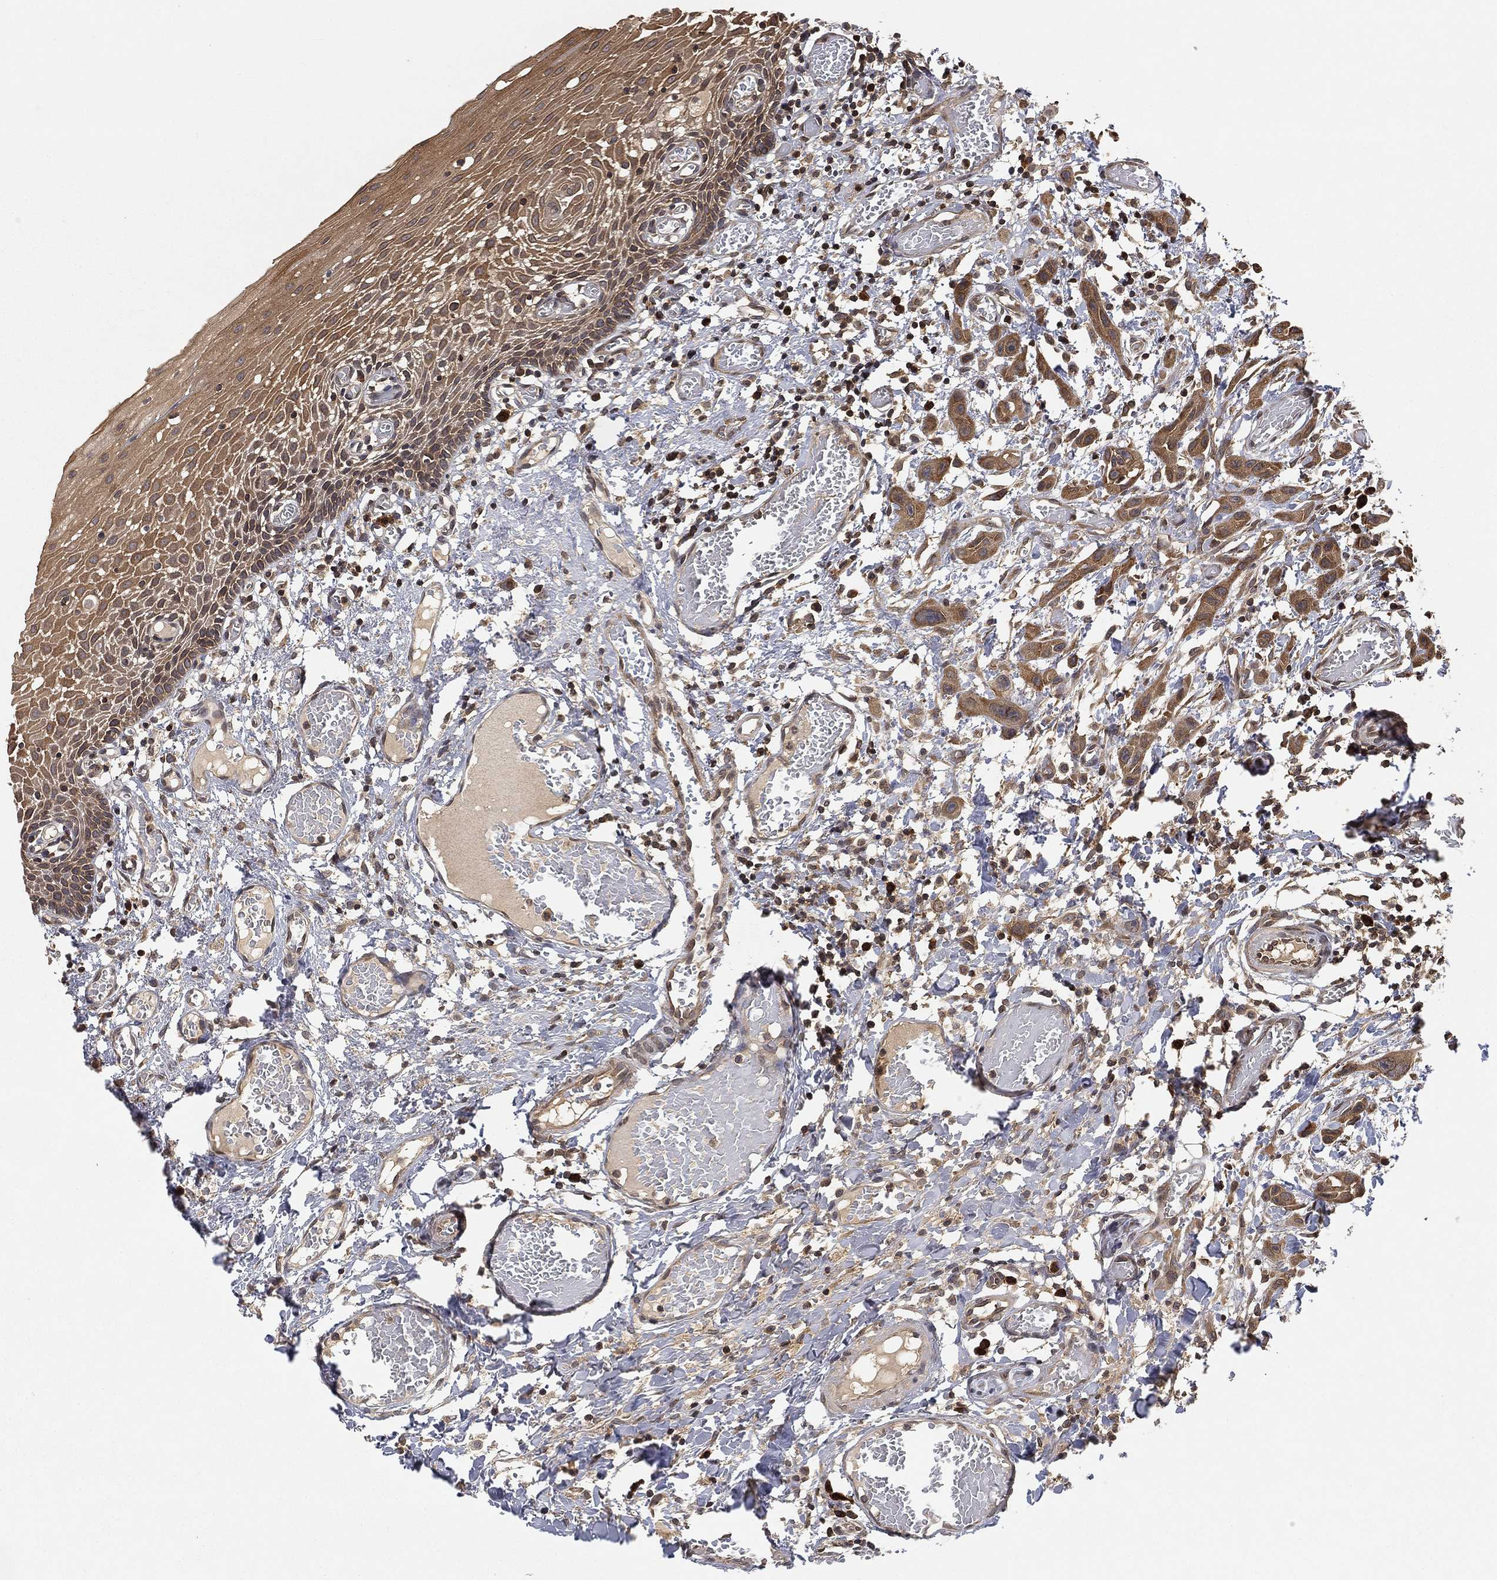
{"staining": {"intensity": "moderate", "quantity": ">75%", "location": "cytoplasmic/membranous"}, "tissue": "oral mucosa", "cell_type": "Squamous epithelial cells", "image_type": "normal", "snomed": [{"axis": "morphology", "description": "Normal tissue, NOS"}, {"axis": "morphology", "description": "Squamous cell carcinoma, NOS"}, {"axis": "topography", "description": "Oral tissue"}, {"axis": "topography", "description": "Head-Neck"}], "caption": "A micrograph of oral mucosa stained for a protein shows moderate cytoplasmic/membranous brown staining in squamous epithelial cells.", "gene": "UBA5", "patient": {"sex": "female", "age": 70}}